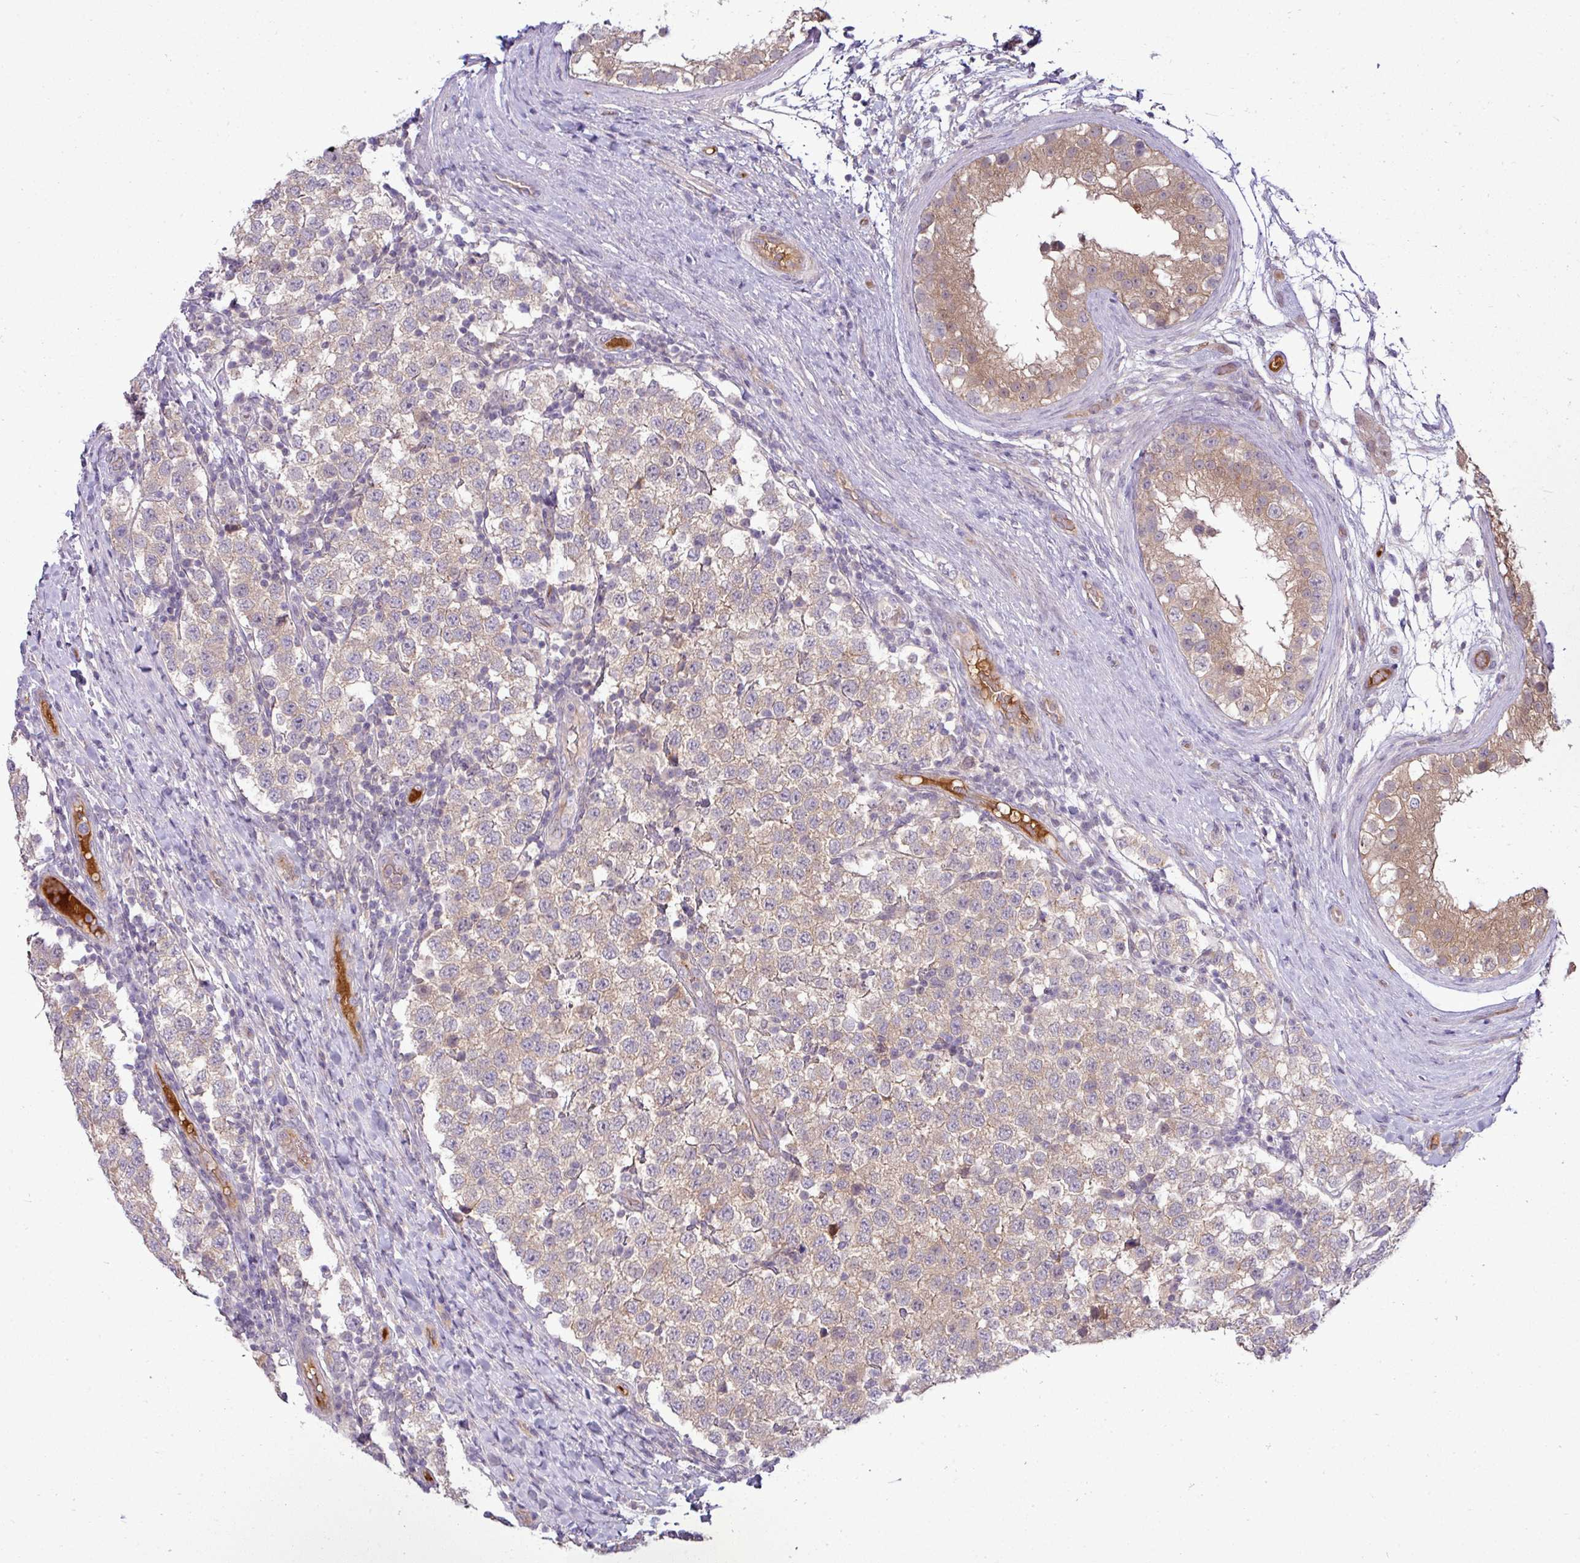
{"staining": {"intensity": "weak", "quantity": ">75%", "location": "cytoplasmic/membranous"}, "tissue": "testis cancer", "cell_type": "Tumor cells", "image_type": "cancer", "snomed": [{"axis": "morphology", "description": "Seminoma, NOS"}, {"axis": "topography", "description": "Testis"}], "caption": "Tumor cells display low levels of weak cytoplasmic/membranous positivity in approximately >75% of cells in human testis cancer.", "gene": "APOM", "patient": {"sex": "male", "age": 34}}